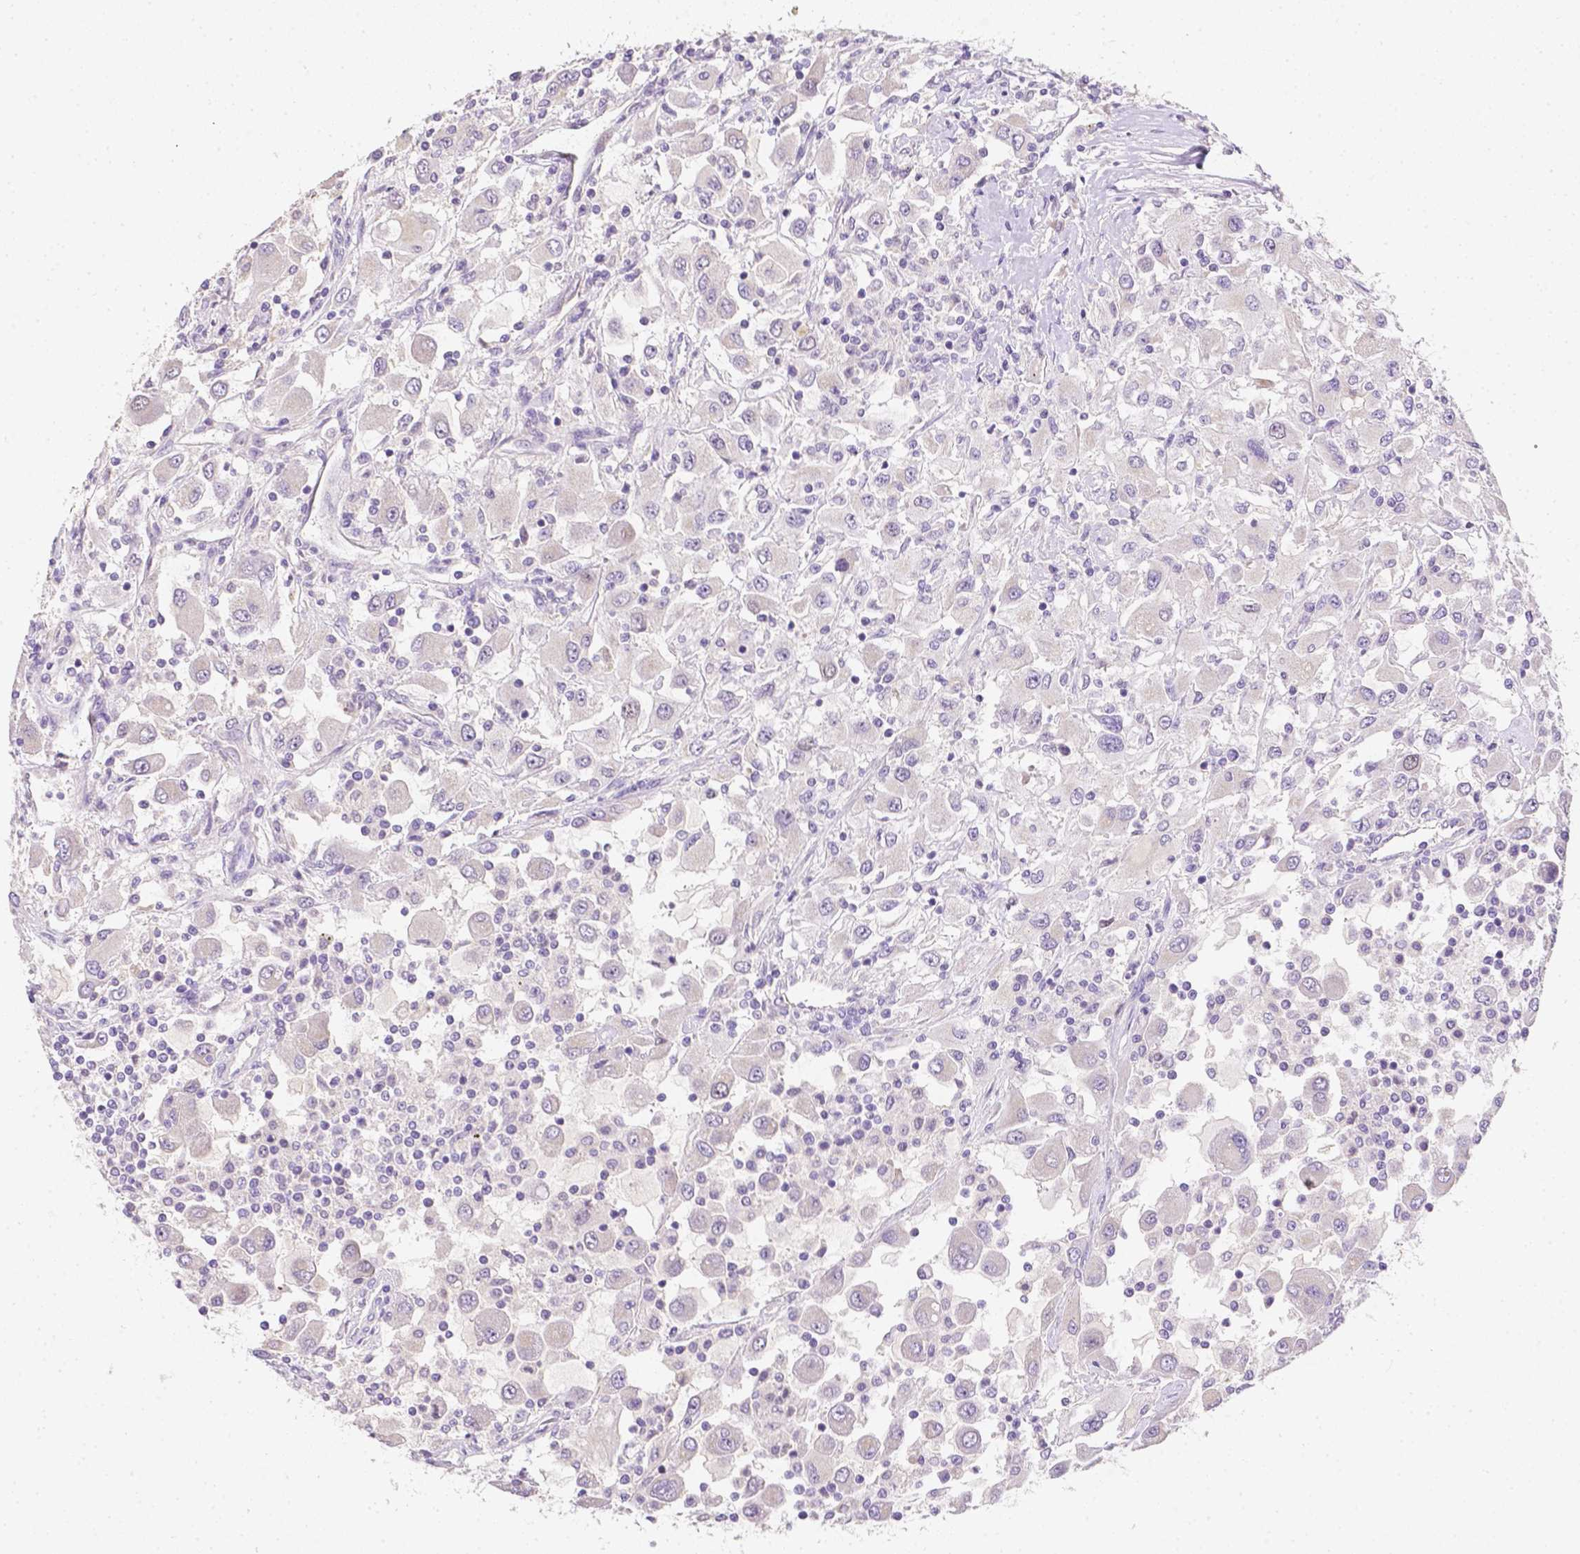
{"staining": {"intensity": "negative", "quantity": "none", "location": "none"}, "tissue": "renal cancer", "cell_type": "Tumor cells", "image_type": "cancer", "snomed": [{"axis": "morphology", "description": "Adenocarcinoma, NOS"}, {"axis": "topography", "description": "Kidney"}], "caption": "A histopathology image of human renal adenocarcinoma is negative for staining in tumor cells. Nuclei are stained in blue.", "gene": "C10orf67", "patient": {"sex": "female", "age": 67}}